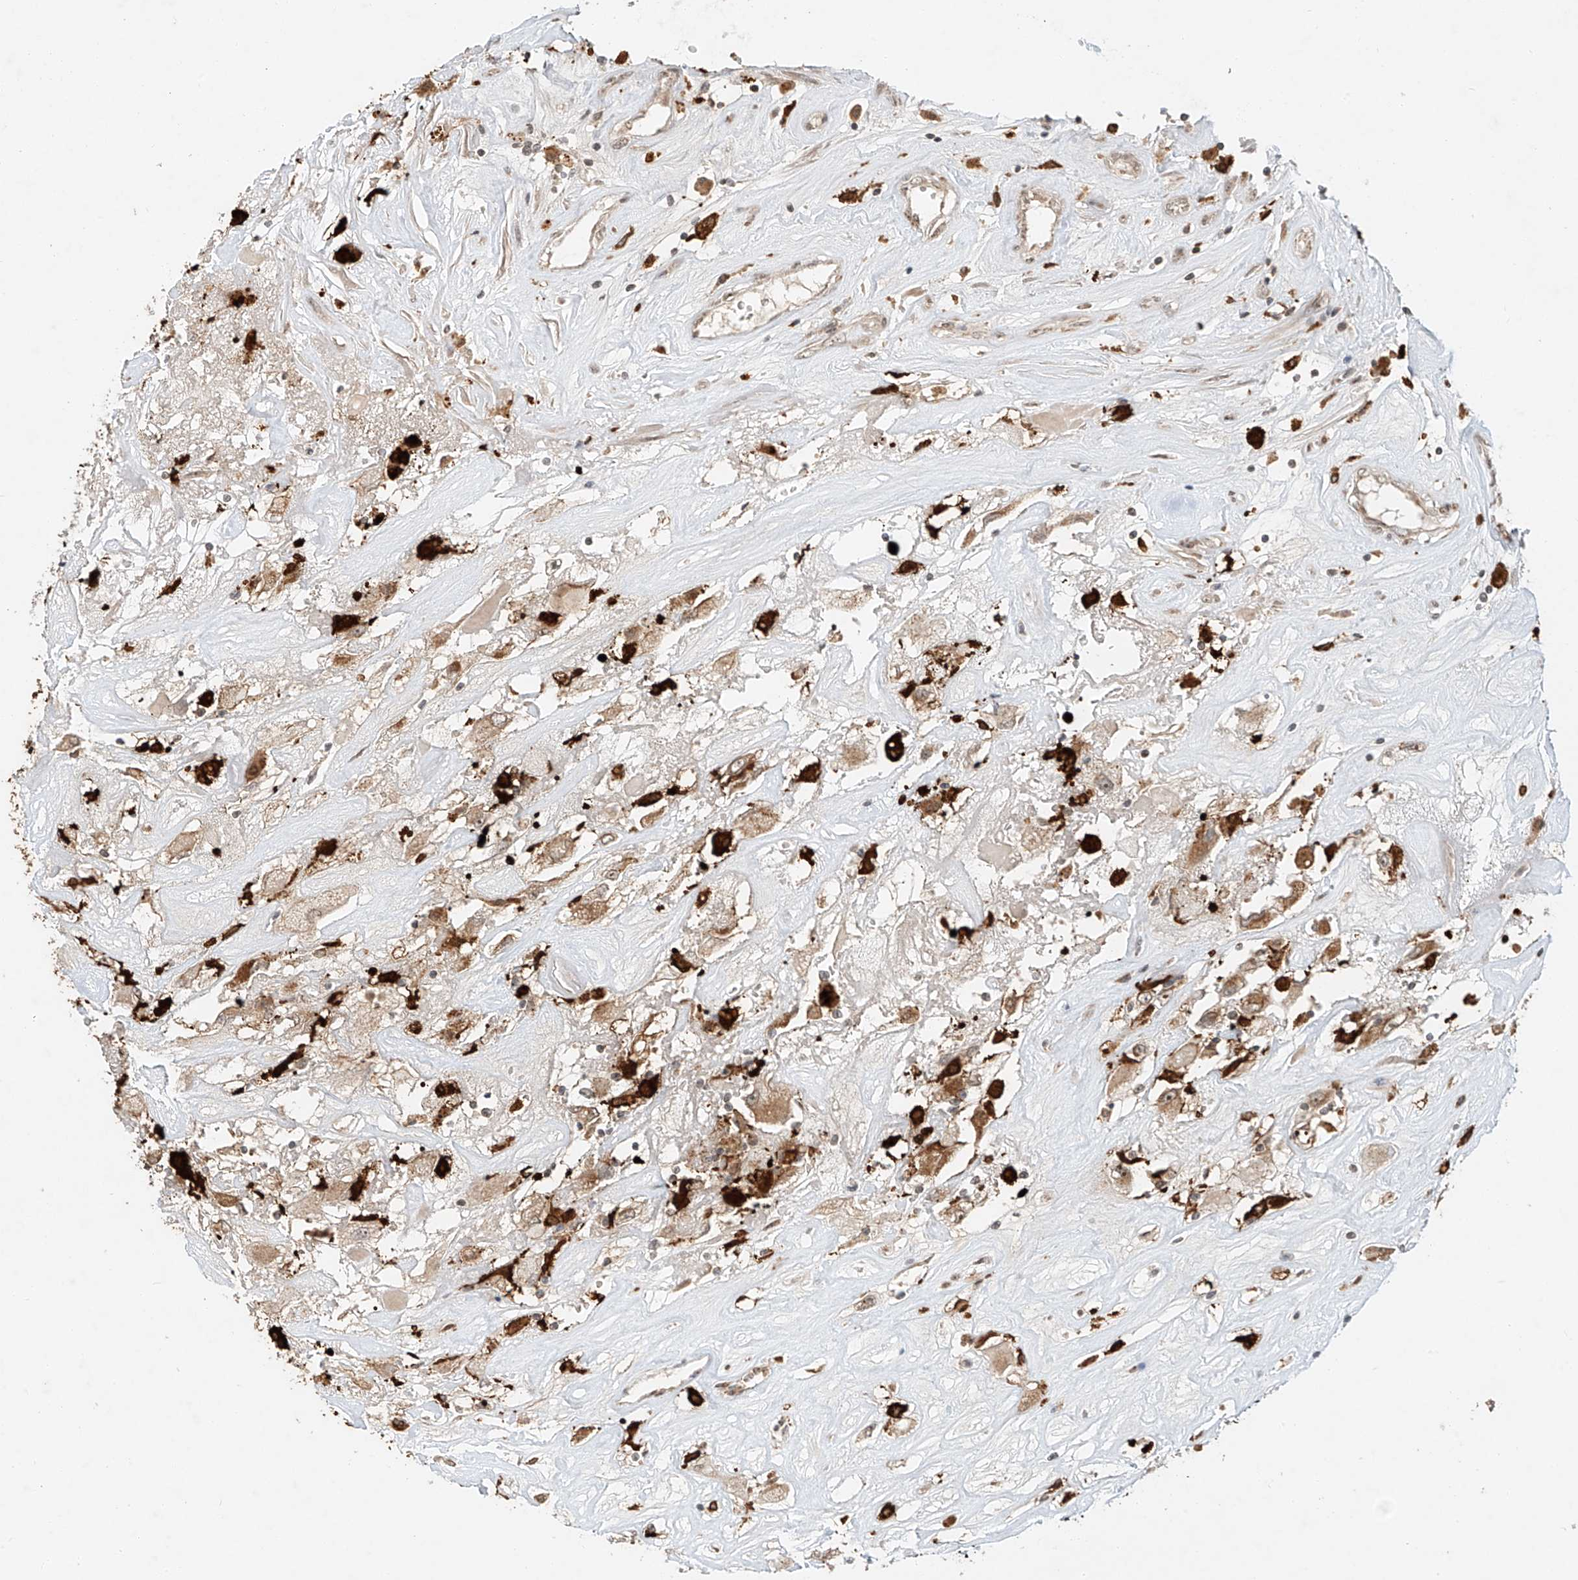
{"staining": {"intensity": "moderate", "quantity": ">75%", "location": "cytoplasmic/membranous,nuclear"}, "tissue": "renal cancer", "cell_type": "Tumor cells", "image_type": "cancer", "snomed": [{"axis": "morphology", "description": "Adenocarcinoma, NOS"}, {"axis": "topography", "description": "Kidney"}], "caption": "A brown stain highlights moderate cytoplasmic/membranous and nuclear expression of a protein in renal adenocarcinoma tumor cells.", "gene": "SYTL3", "patient": {"sex": "female", "age": 52}}